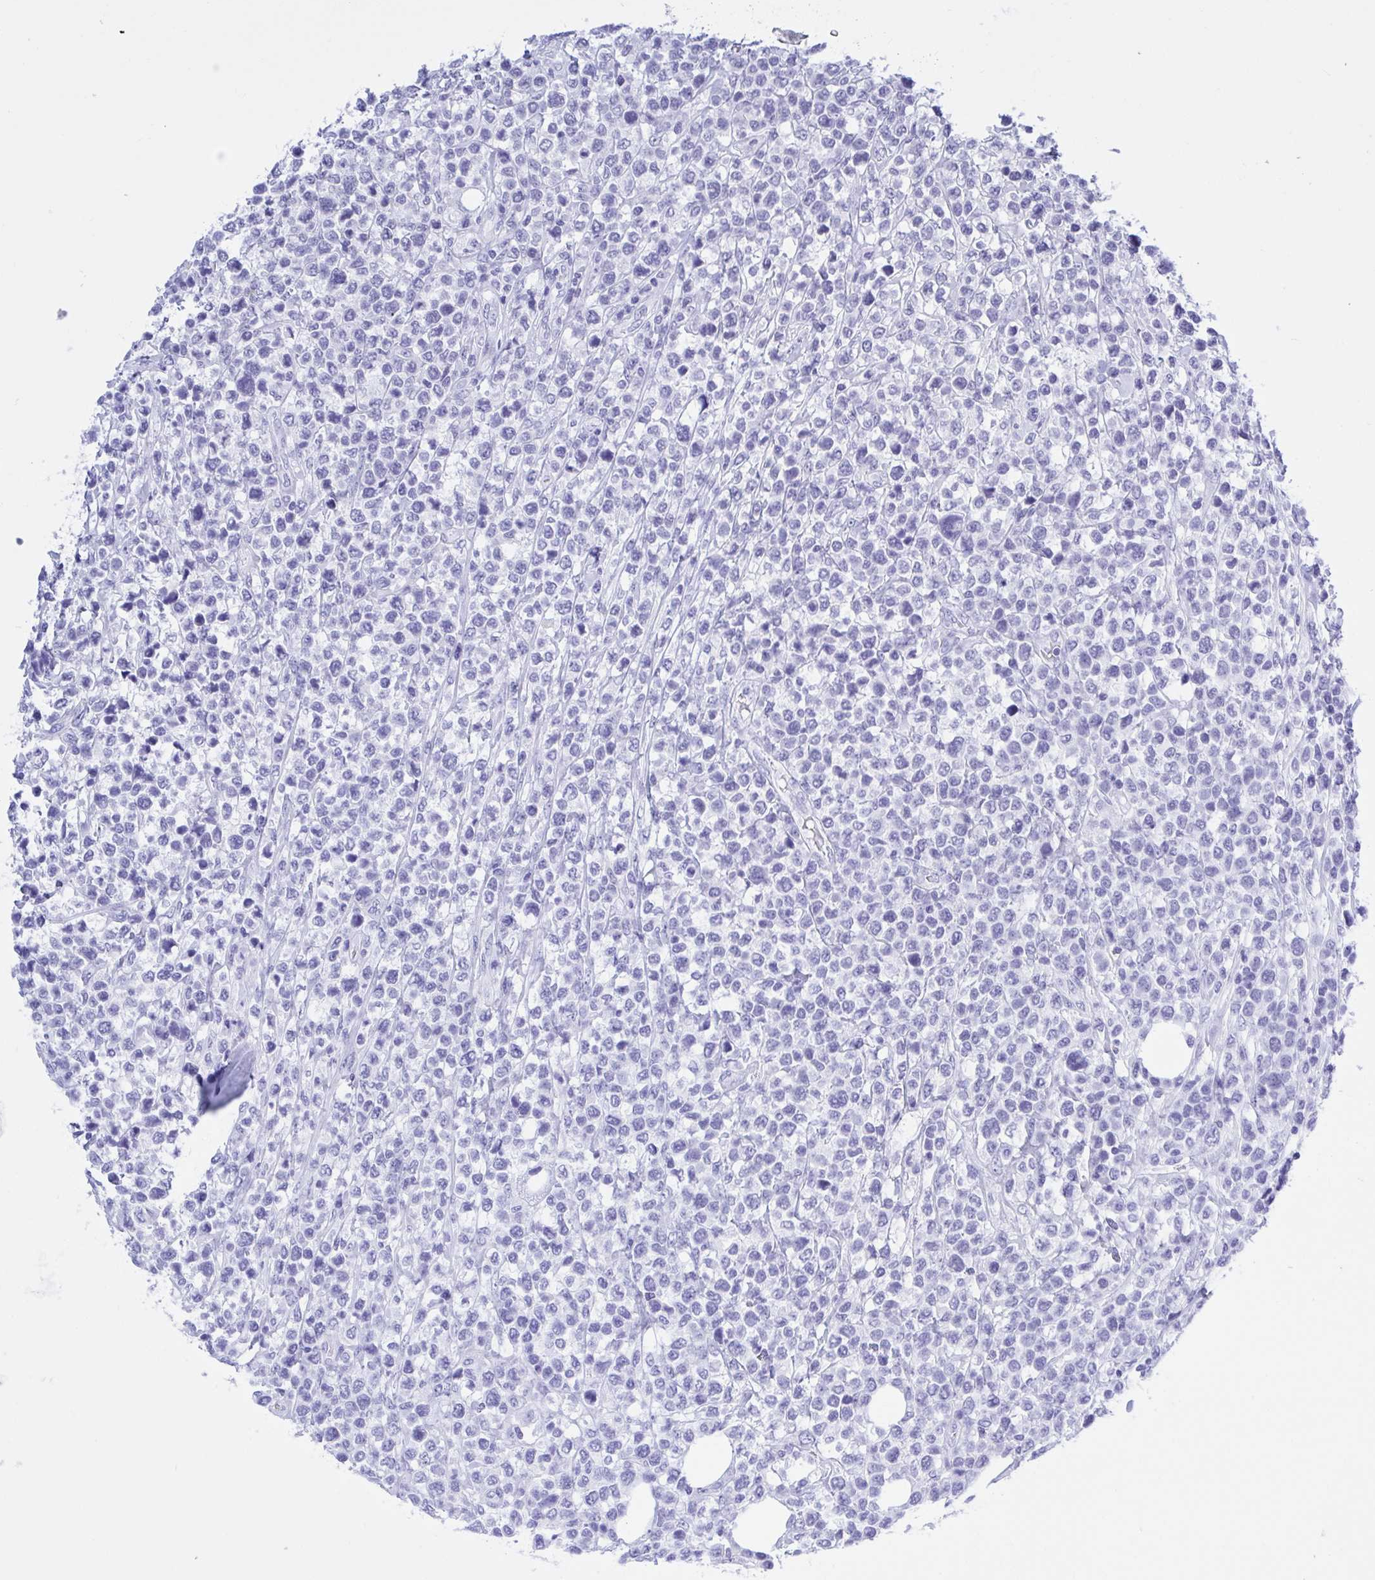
{"staining": {"intensity": "negative", "quantity": "none", "location": "none"}, "tissue": "lymphoma", "cell_type": "Tumor cells", "image_type": "cancer", "snomed": [{"axis": "morphology", "description": "Malignant lymphoma, non-Hodgkin's type, High grade"}, {"axis": "topography", "description": "Soft tissue"}], "caption": "IHC of malignant lymphoma, non-Hodgkin's type (high-grade) reveals no staining in tumor cells. (DAB (3,3'-diaminobenzidine) immunohistochemistry (IHC), high magnification).", "gene": "THOP1", "patient": {"sex": "female", "age": 56}}